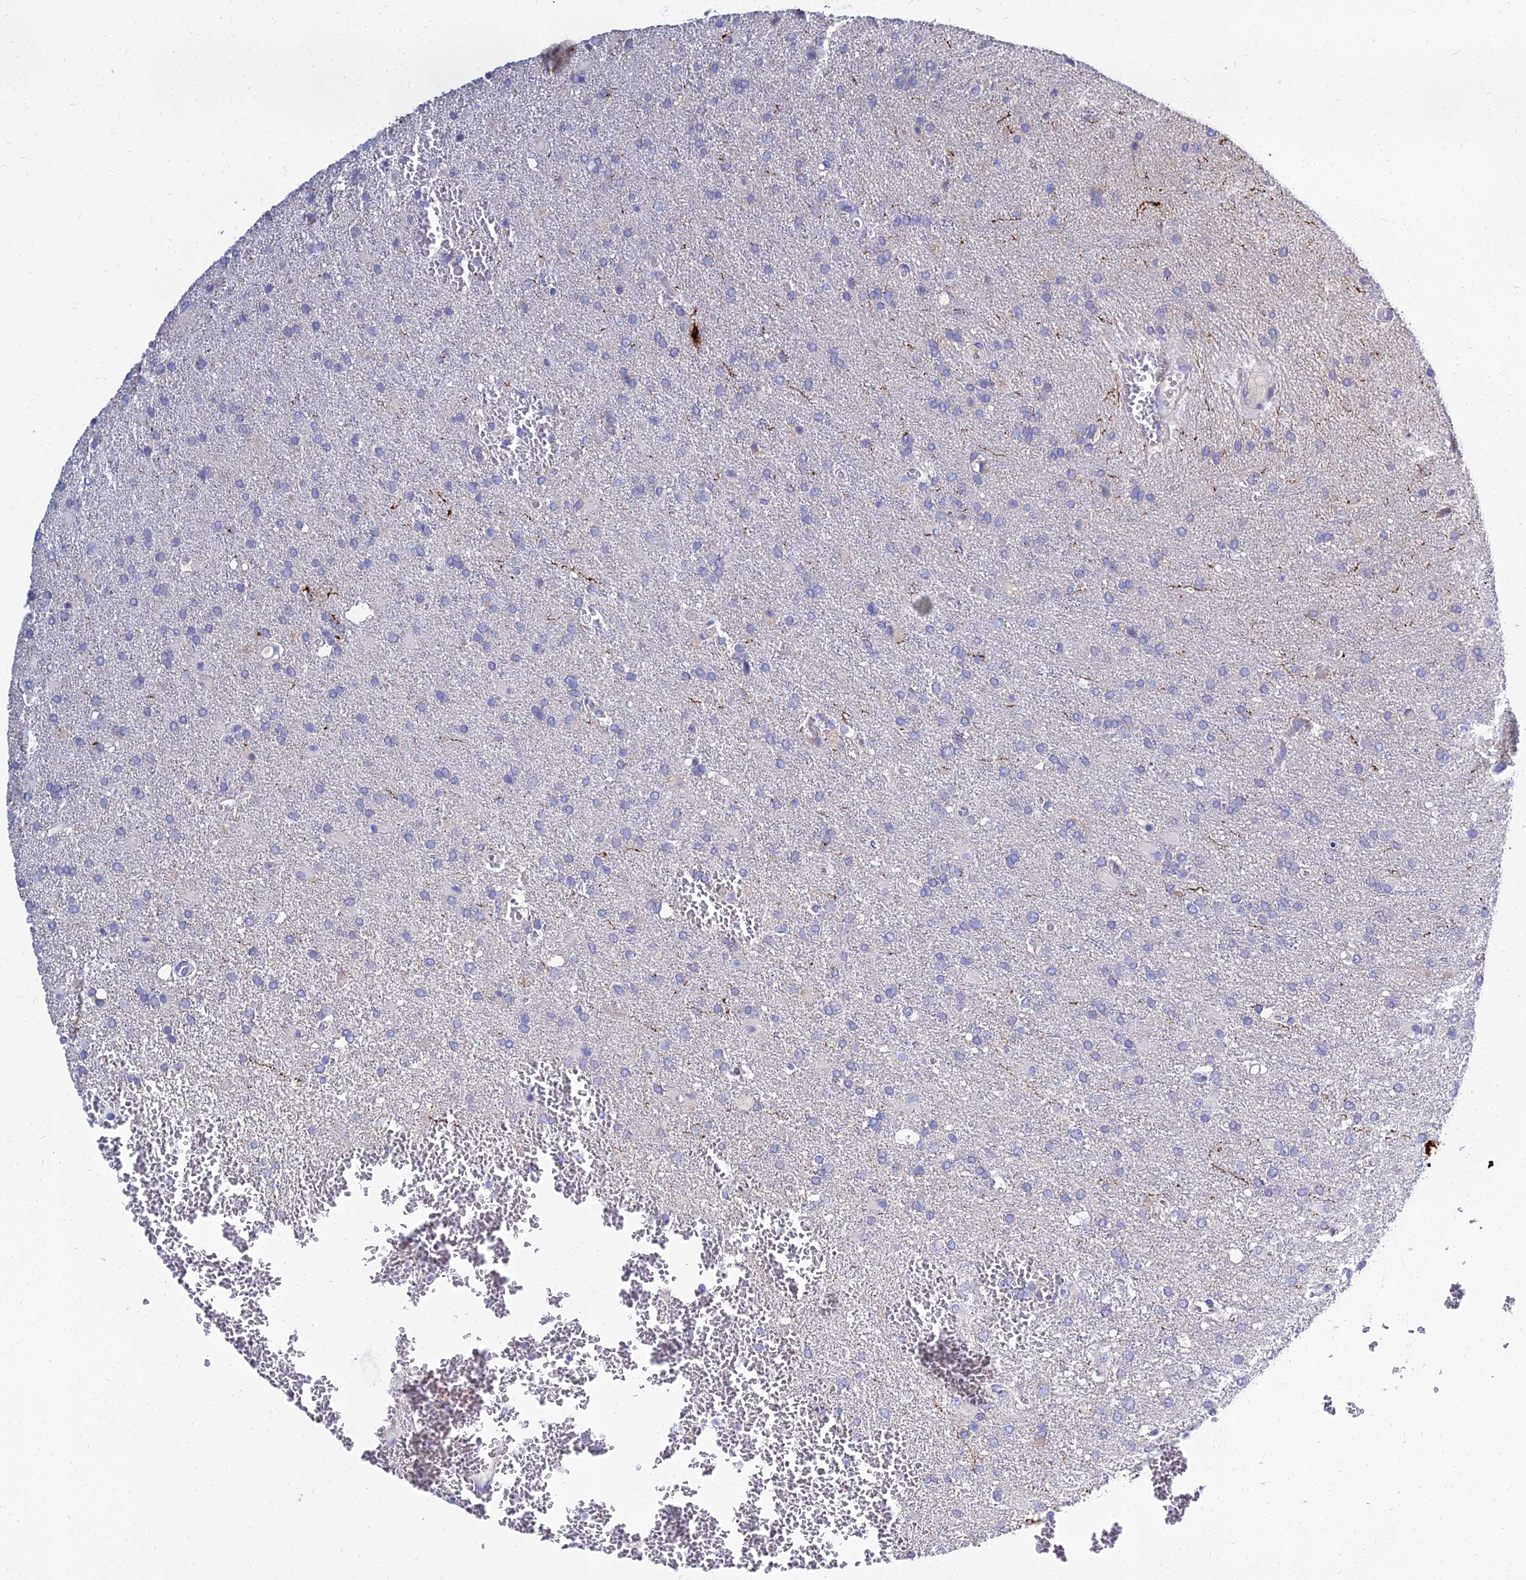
{"staining": {"intensity": "negative", "quantity": "none", "location": "none"}, "tissue": "glioma", "cell_type": "Tumor cells", "image_type": "cancer", "snomed": [{"axis": "morphology", "description": "Glioma, malignant, High grade"}, {"axis": "topography", "description": "Brain"}], "caption": "Human malignant glioma (high-grade) stained for a protein using immunohistochemistry (IHC) demonstrates no positivity in tumor cells.", "gene": "NPY", "patient": {"sex": "female", "age": 74}}